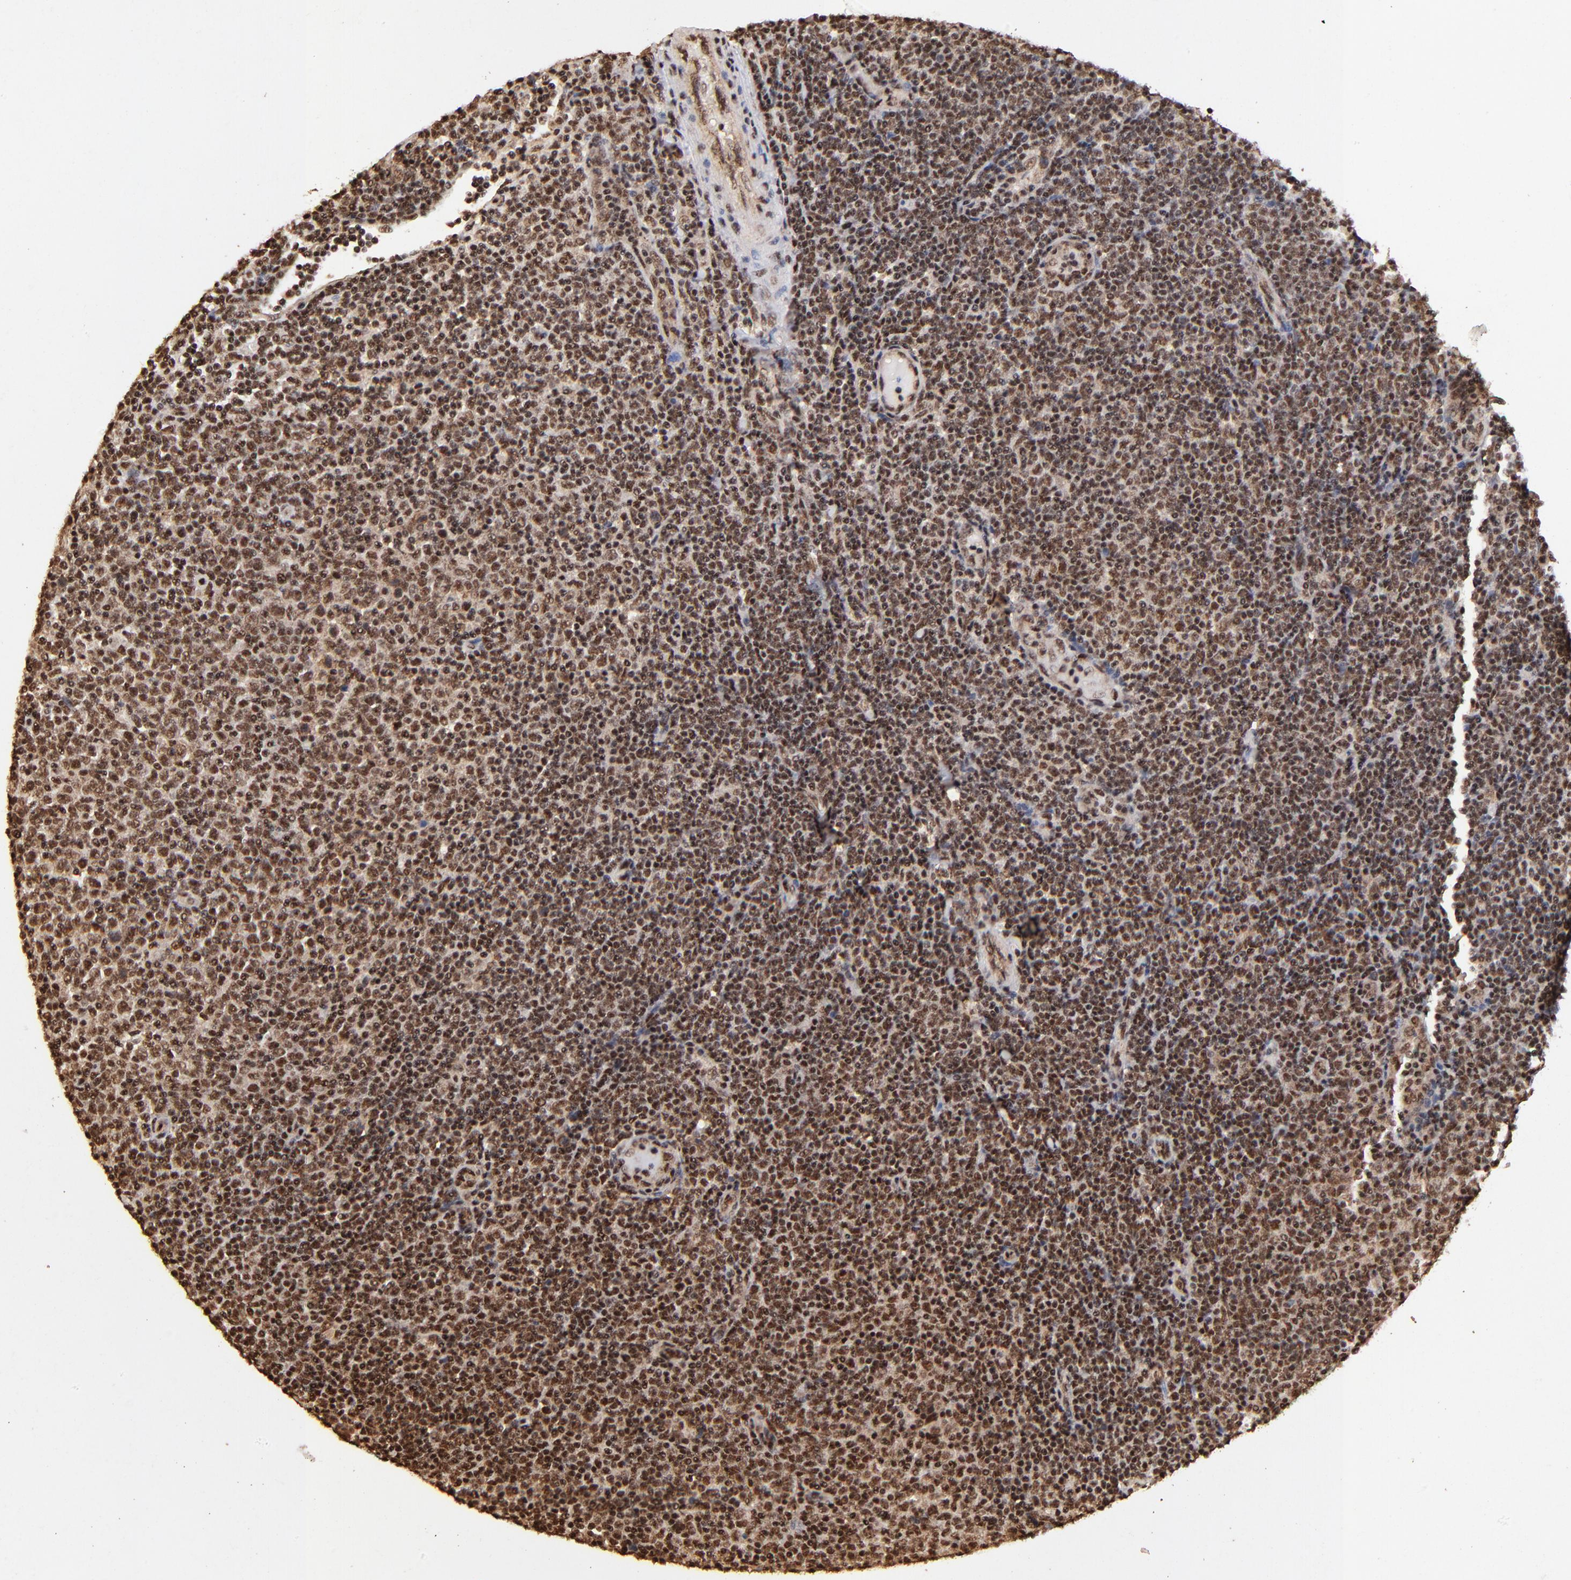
{"staining": {"intensity": "moderate", "quantity": ">75%", "location": "cytoplasmic/membranous,nuclear"}, "tissue": "lymphoma", "cell_type": "Tumor cells", "image_type": "cancer", "snomed": [{"axis": "morphology", "description": "Malignant lymphoma, non-Hodgkin's type, Low grade"}, {"axis": "topography", "description": "Lymph node"}], "caption": "Low-grade malignant lymphoma, non-Hodgkin's type stained for a protein displays moderate cytoplasmic/membranous and nuclear positivity in tumor cells.", "gene": "MED12", "patient": {"sex": "male", "age": 70}}